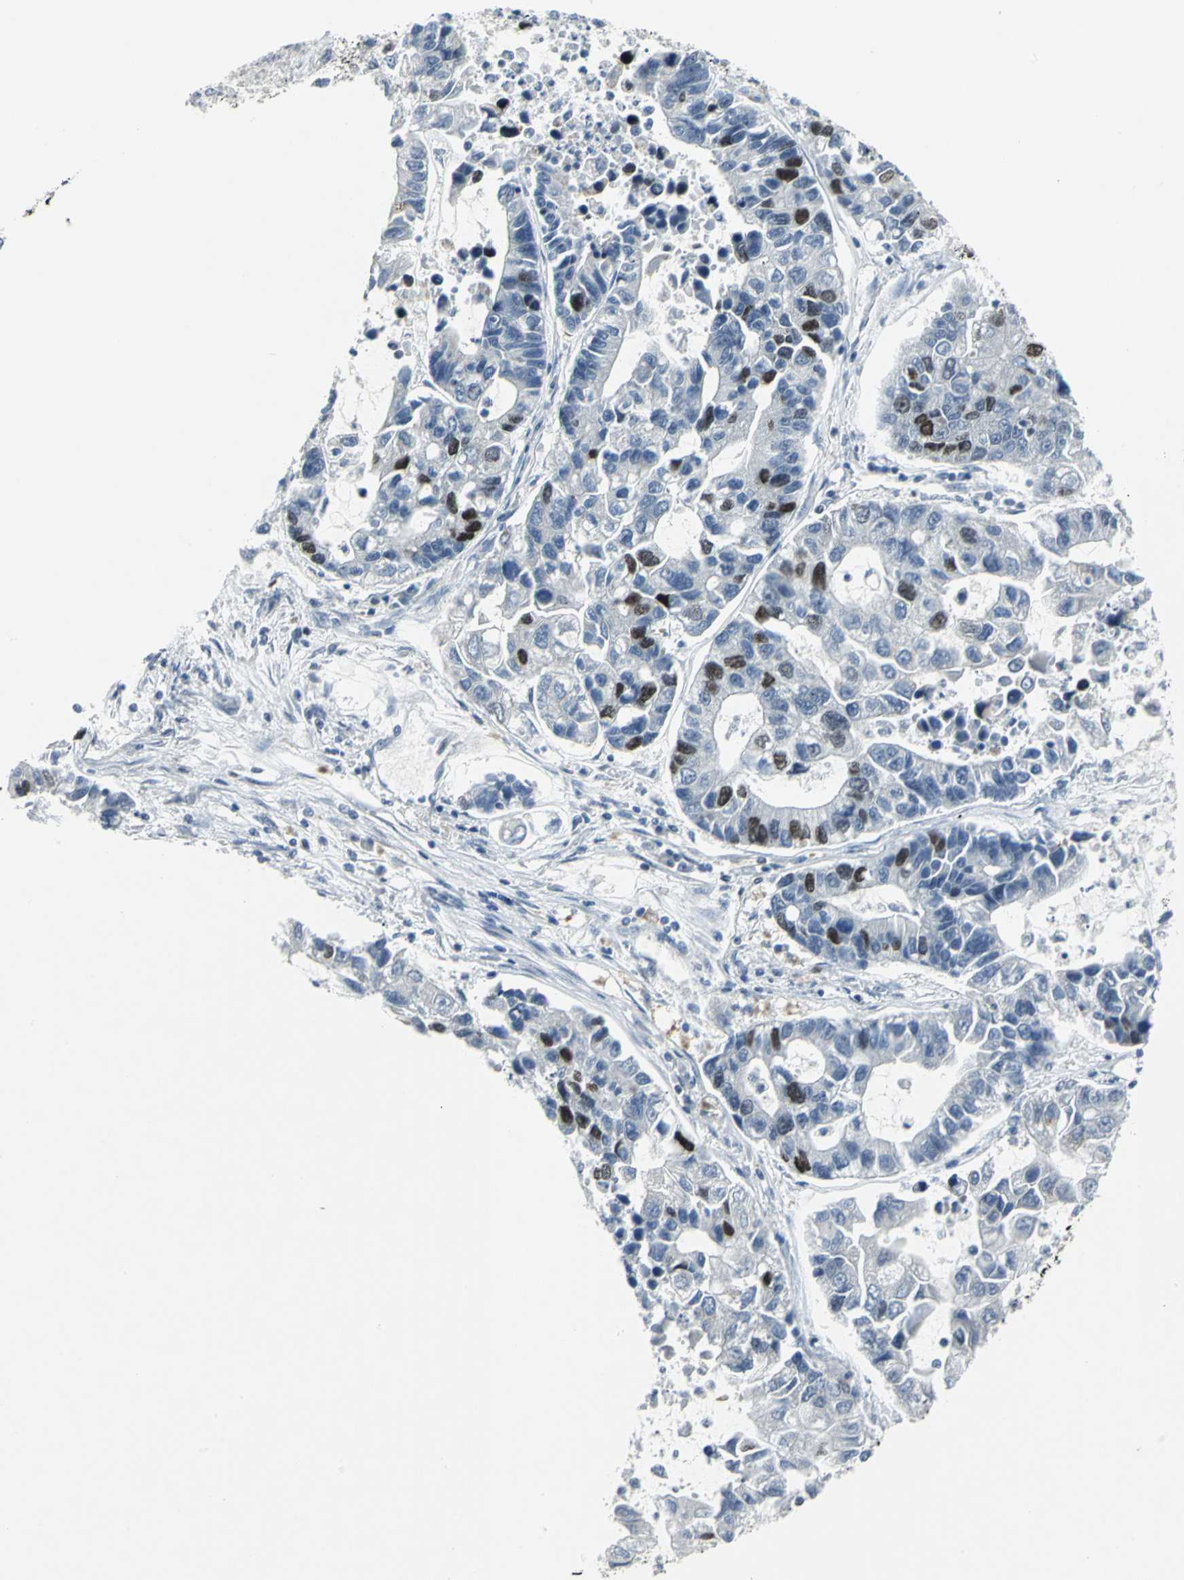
{"staining": {"intensity": "strong", "quantity": "25%-75%", "location": "nuclear"}, "tissue": "lung cancer", "cell_type": "Tumor cells", "image_type": "cancer", "snomed": [{"axis": "morphology", "description": "Adenocarcinoma, NOS"}, {"axis": "topography", "description": "Lung"}], "caption": "A histopathology image of human lung cancer stained for a protein demonstrates strong nuclear brown staining in tumor cells.", "gene": "RPA1", "patient": {"sex": "female", "age": 51}}